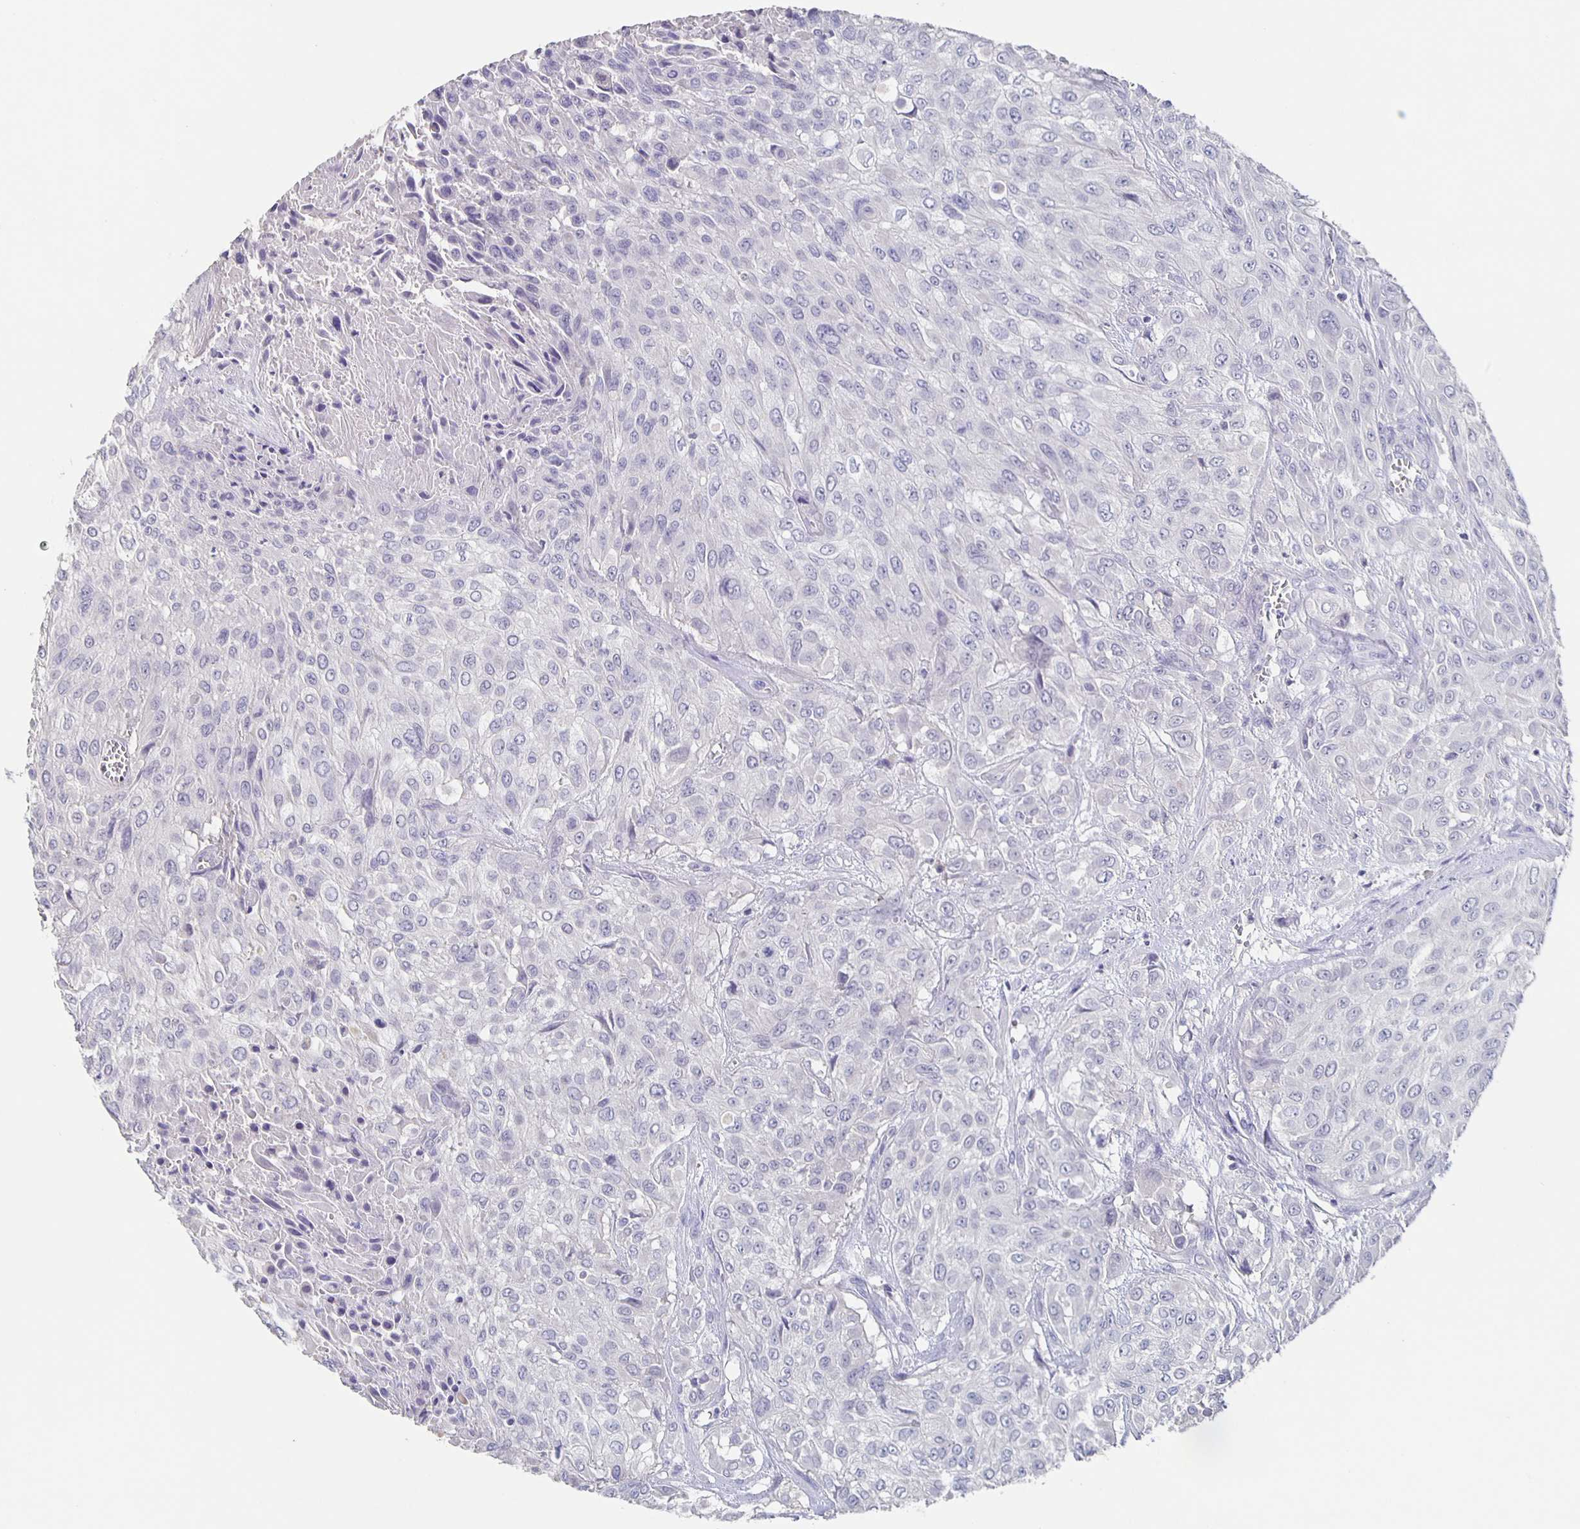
{"staining": {"intensity": "negative", "quantity": "none", "location": "none"}, "tissue": "urothelial cancer", "cell_type": "Tumor cells", "image_type": "cancer", "snomed": [{"axis": "morphology", "description": "Urothelial carcinoma, High grade"}, {"axis": "topography", "description": "Urinary bladder"}], "caption": "The IHC histopathology image has no significant staining in tumor cells of urothelial cancer tissue. The staining was performed using DAB (3,3'-diaminobenzidine) to visualize the protein expression in brown, while the nuclei were stained in blue with hematoxylin (Magnification: 20x).", "gene": "CACNA2D2", "patient": {"sex": "male", "age": 57}}